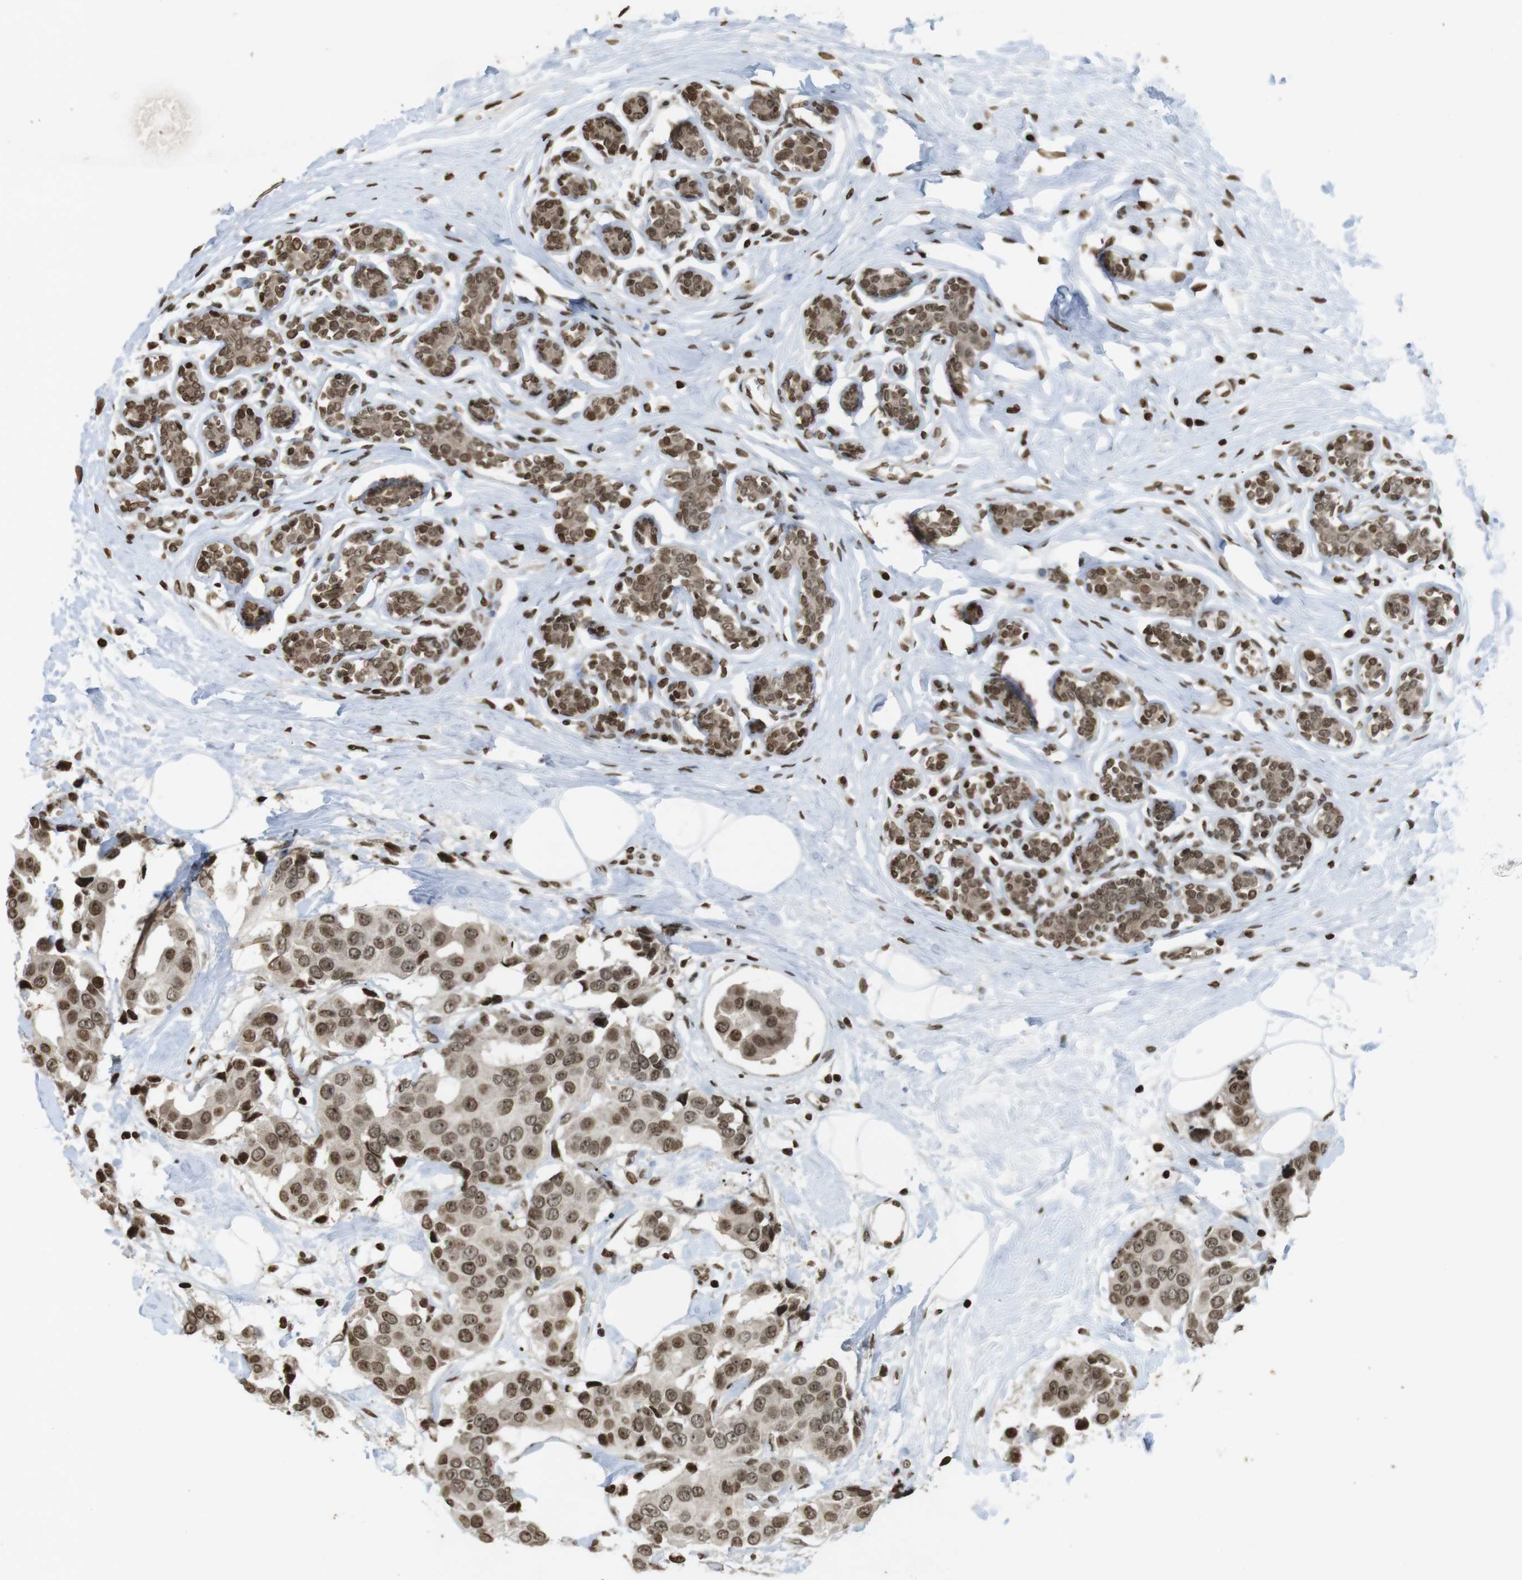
{"staining": {"intensity": "moderate", "quantity": ">75%", "location": "cytoplasmic/membranous,nuclear"}, "tissue": "breast cancer", "cell_type": "Tumor cells", "image_type": "cancer", "snomed": [{"axis": "morphology", "description": "Normal tissue, NOS"}, {"axis": "morphology", "description": "Duct carcinoma"}, {"axis": "topography", "description": "Breast"}], "caption": "Breast infiltrating ductal carcinoma stained for a protein displays moderate cytoplasmic/membranous and nuclear positivity in tumor cells.", "gene": "FOXA3", "patient": {"sex": "female", "age": 39}}